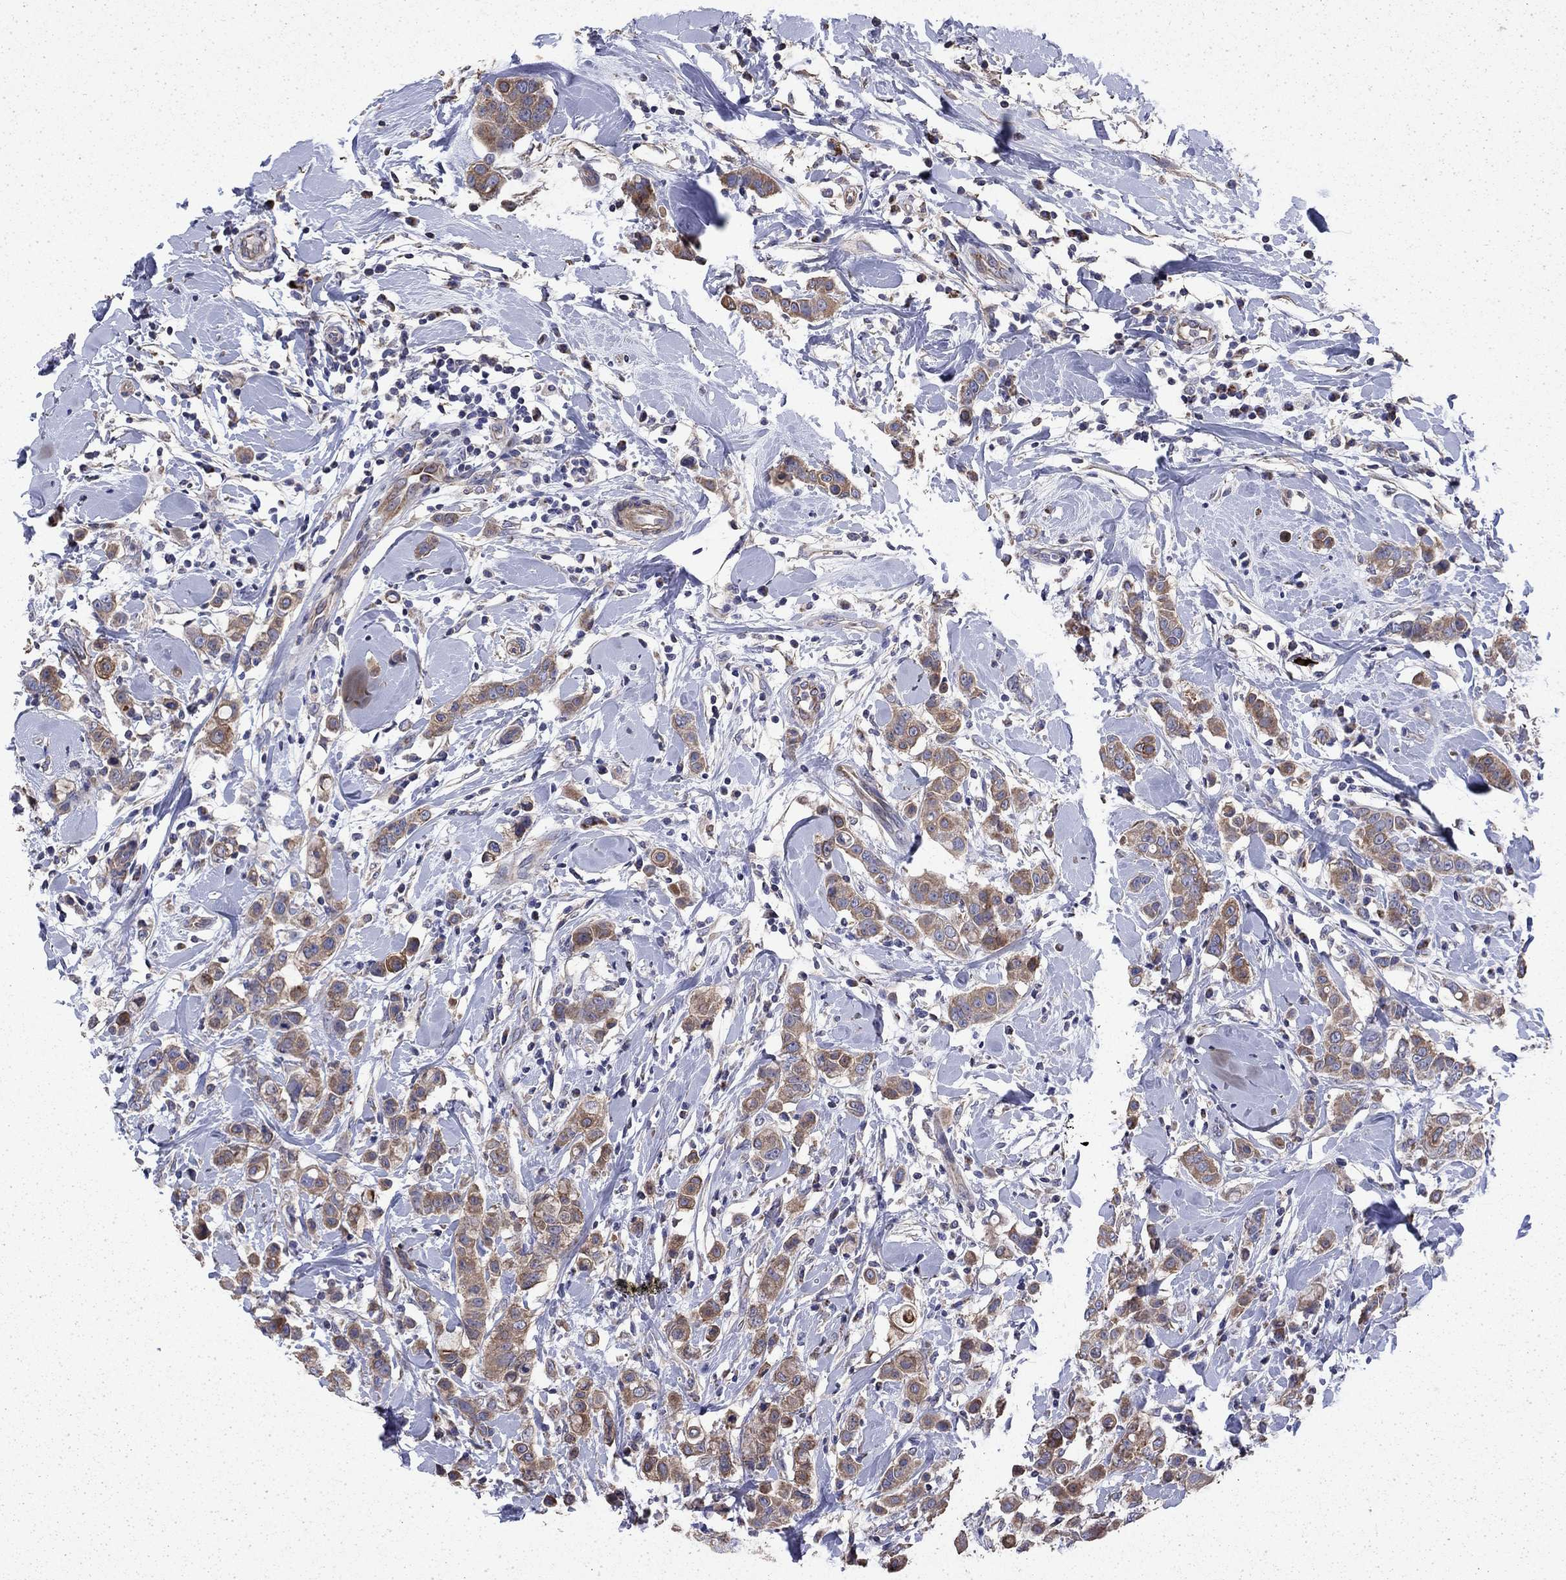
{"staining": {"intensity": "moderate", "quantity": "25%-75%", "location": "cytoplasmic/membranous"}, "tissue": "breast cancer", "cell_type": "Tumor cells", "image_type": "cancer", "snomed": [{"axis": "morphology", "description": "Duct carcinoma"}, {"axis": "topography", "description": "Breast"}], "caption": "High-magnification brightfield microscopy of intraductal carcinoma (breast) stained with DAB (brown) and counterstained with hematoxylin (blue). tumor cells exhibit moderate cytoplasmic/membranous staining is seen in about25%-75% of cells.", "gene": "DTNA", "patient": {"sex": "female", "age": 27}}